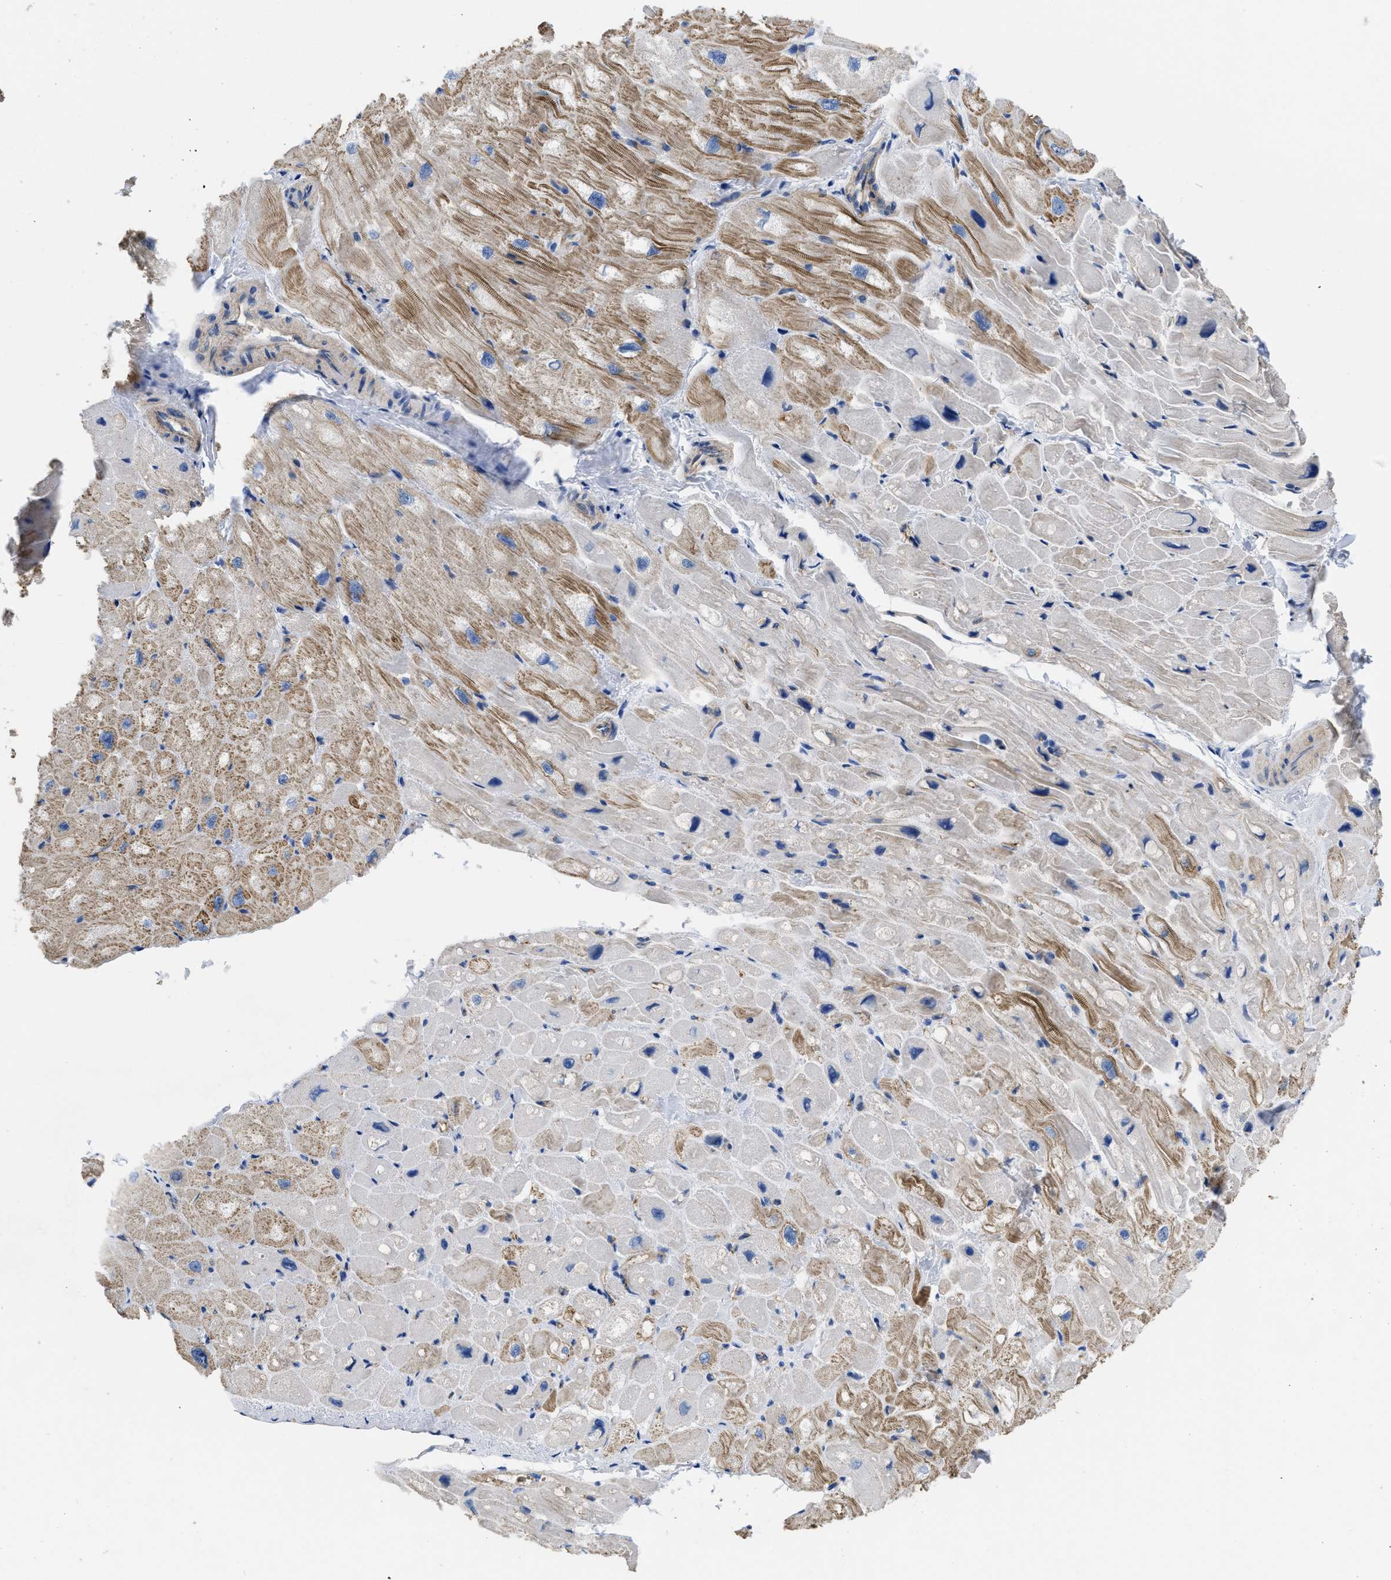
{"staining": {"intensity": "moderate", "quantity": "25%-75%", "location": "cytoplasmic/membranous"}, "tissue": "heart muscle", "cell_type": "Cardiomyocytes", "image_type": "normal", "snomed": [{"axis": "morphology", "description": "Normal tissue, NOS"}, {"axis": "topography", "description": "Heart"}], "caption": "Moderate cytoplasmic/membranous positivity is present in approximately 25%-75% of cardiomyocytes in benign heart muscle. (brown staining indicates protein expression, while blue staining denotes nuclei).", "gene": "USP4", "patient": {"sex": "male", "age": 49}}